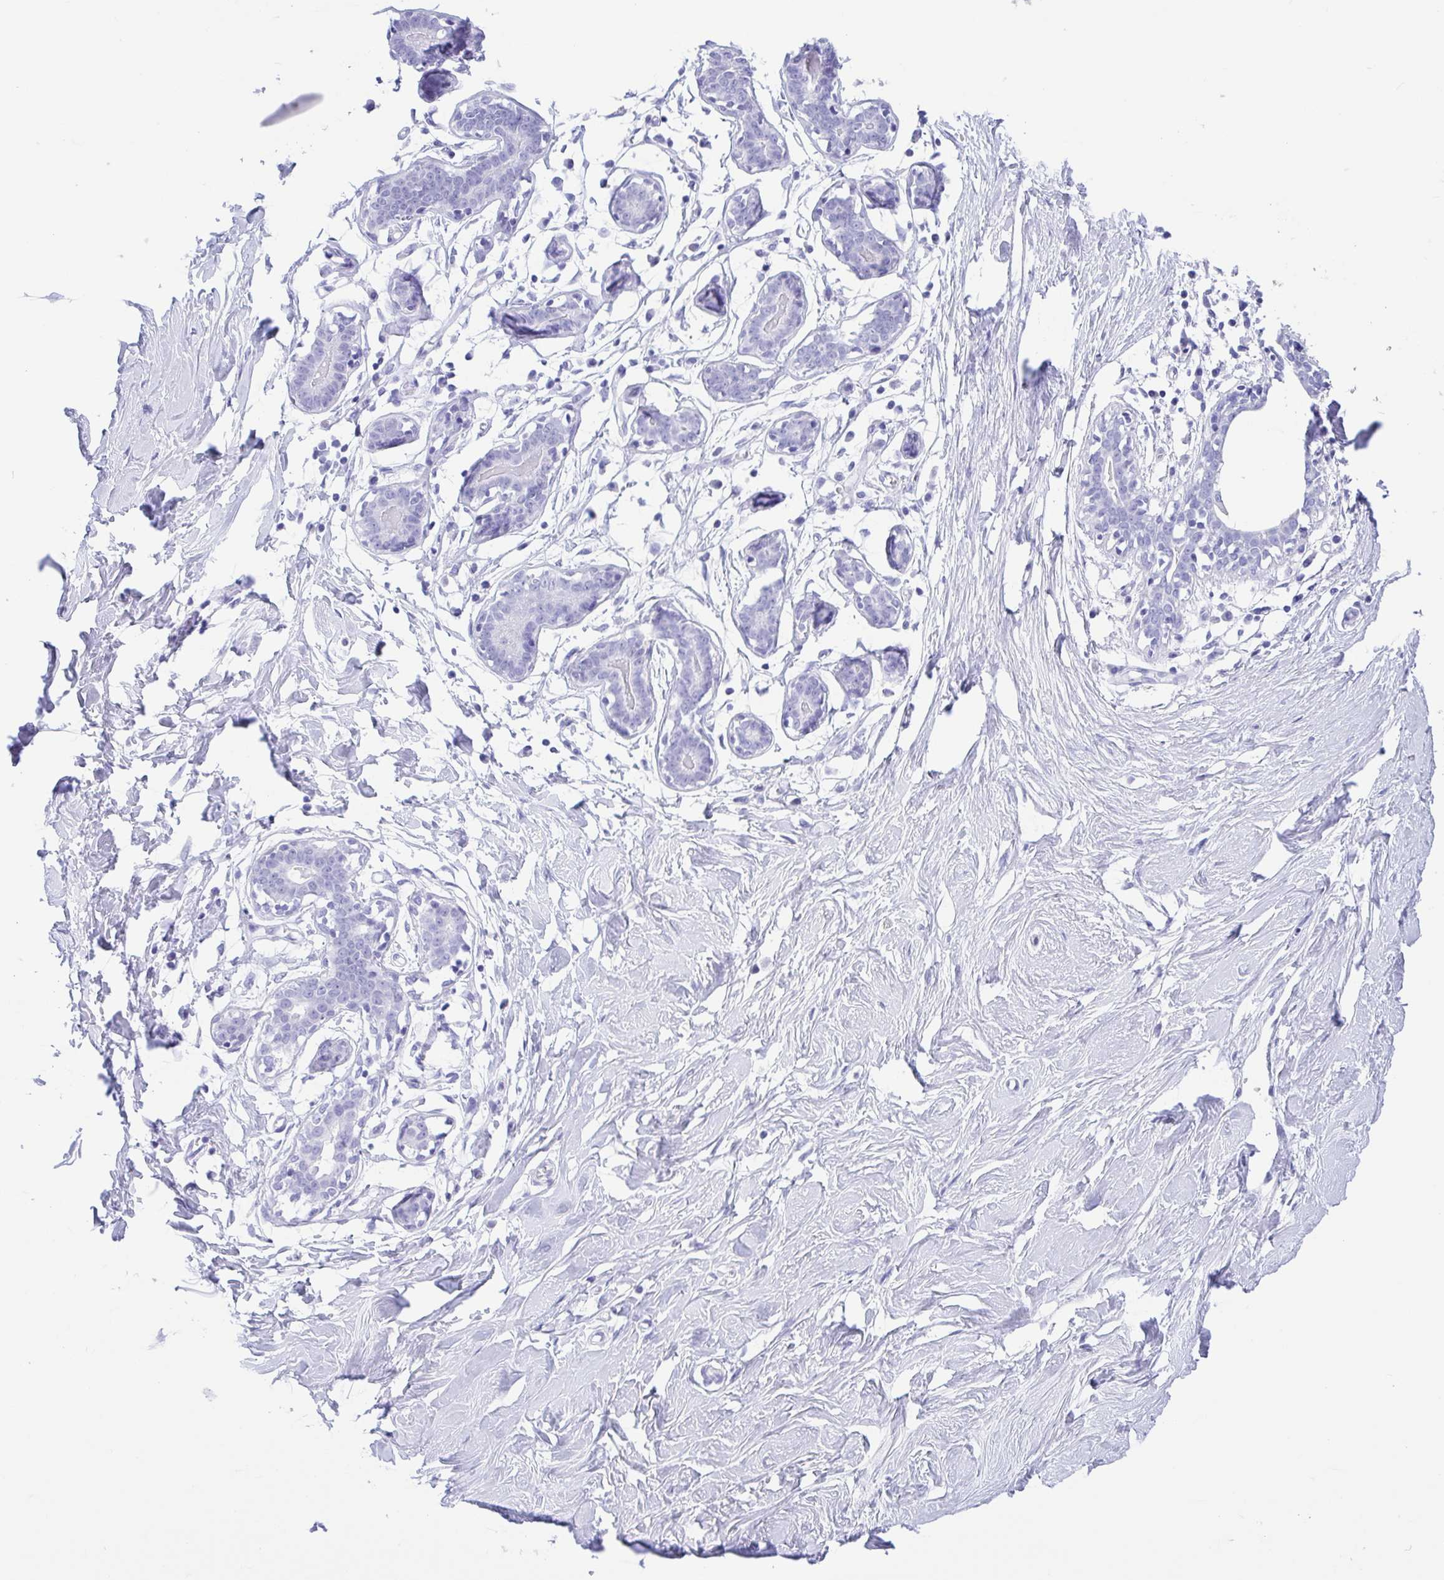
{"staining": {"intensity": "negative", "quantity": "none", "location": "none"}, "tissue": "breast", "cell_type": "Adipocytes", "image_type": "normal", "snomed": [{"axis": "morphology", "description": "Normal tissue, NOS"}, {"axis": "topography", "description": "Breast"}], "caption": "An immunohistochemistry (IHC) micrograph of benign breast is shown. There is no staining in adipocytes of breast. Brightfield microscopy of IHC stained with DAB (brown) and hematoxylin (blue), captured at high magnification.", "gene": "ENSG00000274792", "patient": {"sex": "female", "age": 27}}